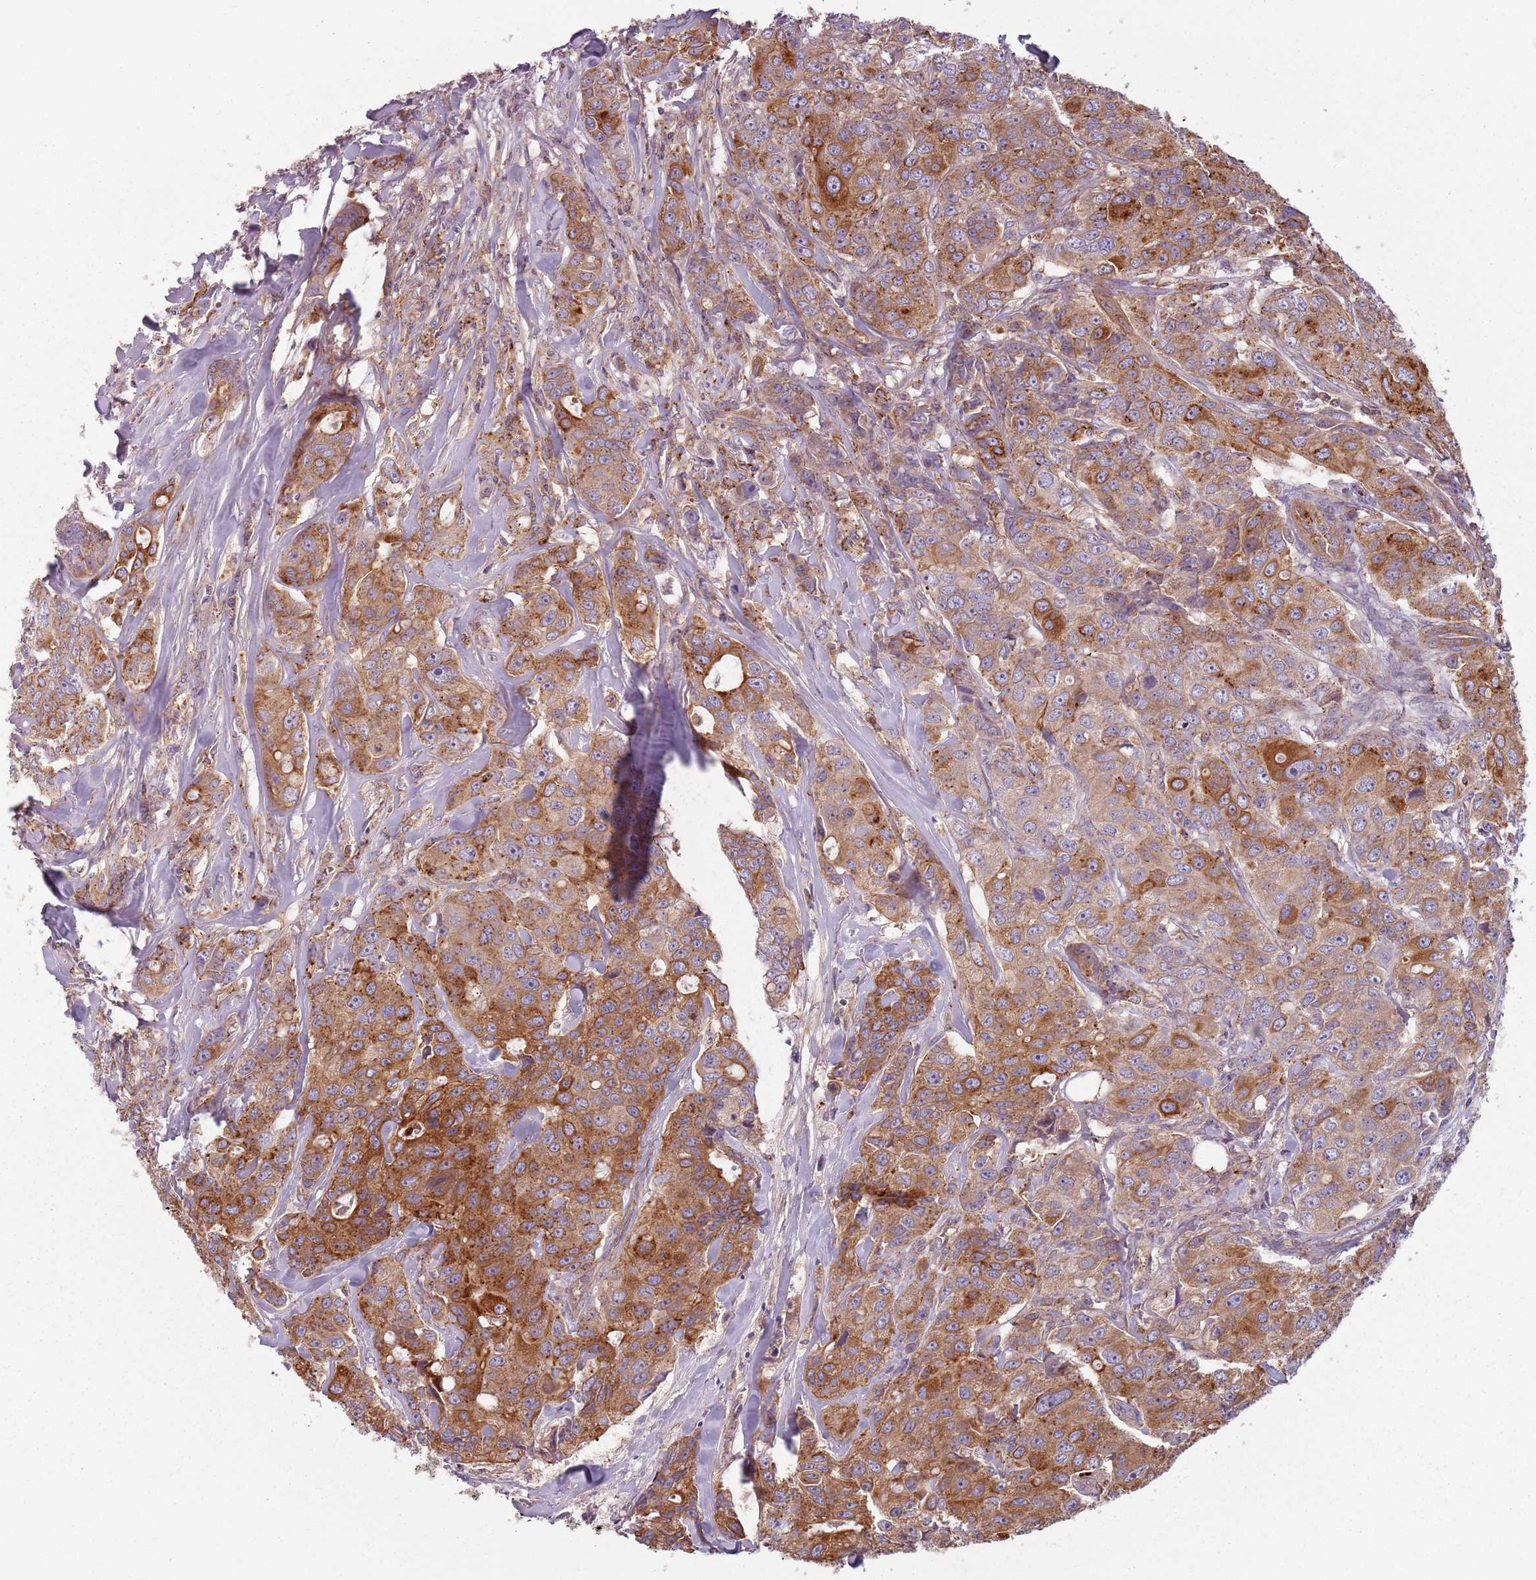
{"staining": {"intensity": "strong", "quantity": "25%-75%", "location": "cytoplasmic/membranous"}, "tissue": "breast cancer", "cell_type": "Tumor cells", "image_type": "cancer", "snomed": [{"axis": "morphology", "description": "Duct carcinoma"}, {"axis": "topography", "description": "Breast"}], "caption": "This micrograph demonstrates immunohistochemistry (IHC) staining of human infiltrating ductal carcinoma (breast), with high strong cytoplasmic/membranous positivity in about 25%-75% of tumor cells.", "gene": "TLCD2", "patient": {"sex": "female", "age": 43}}